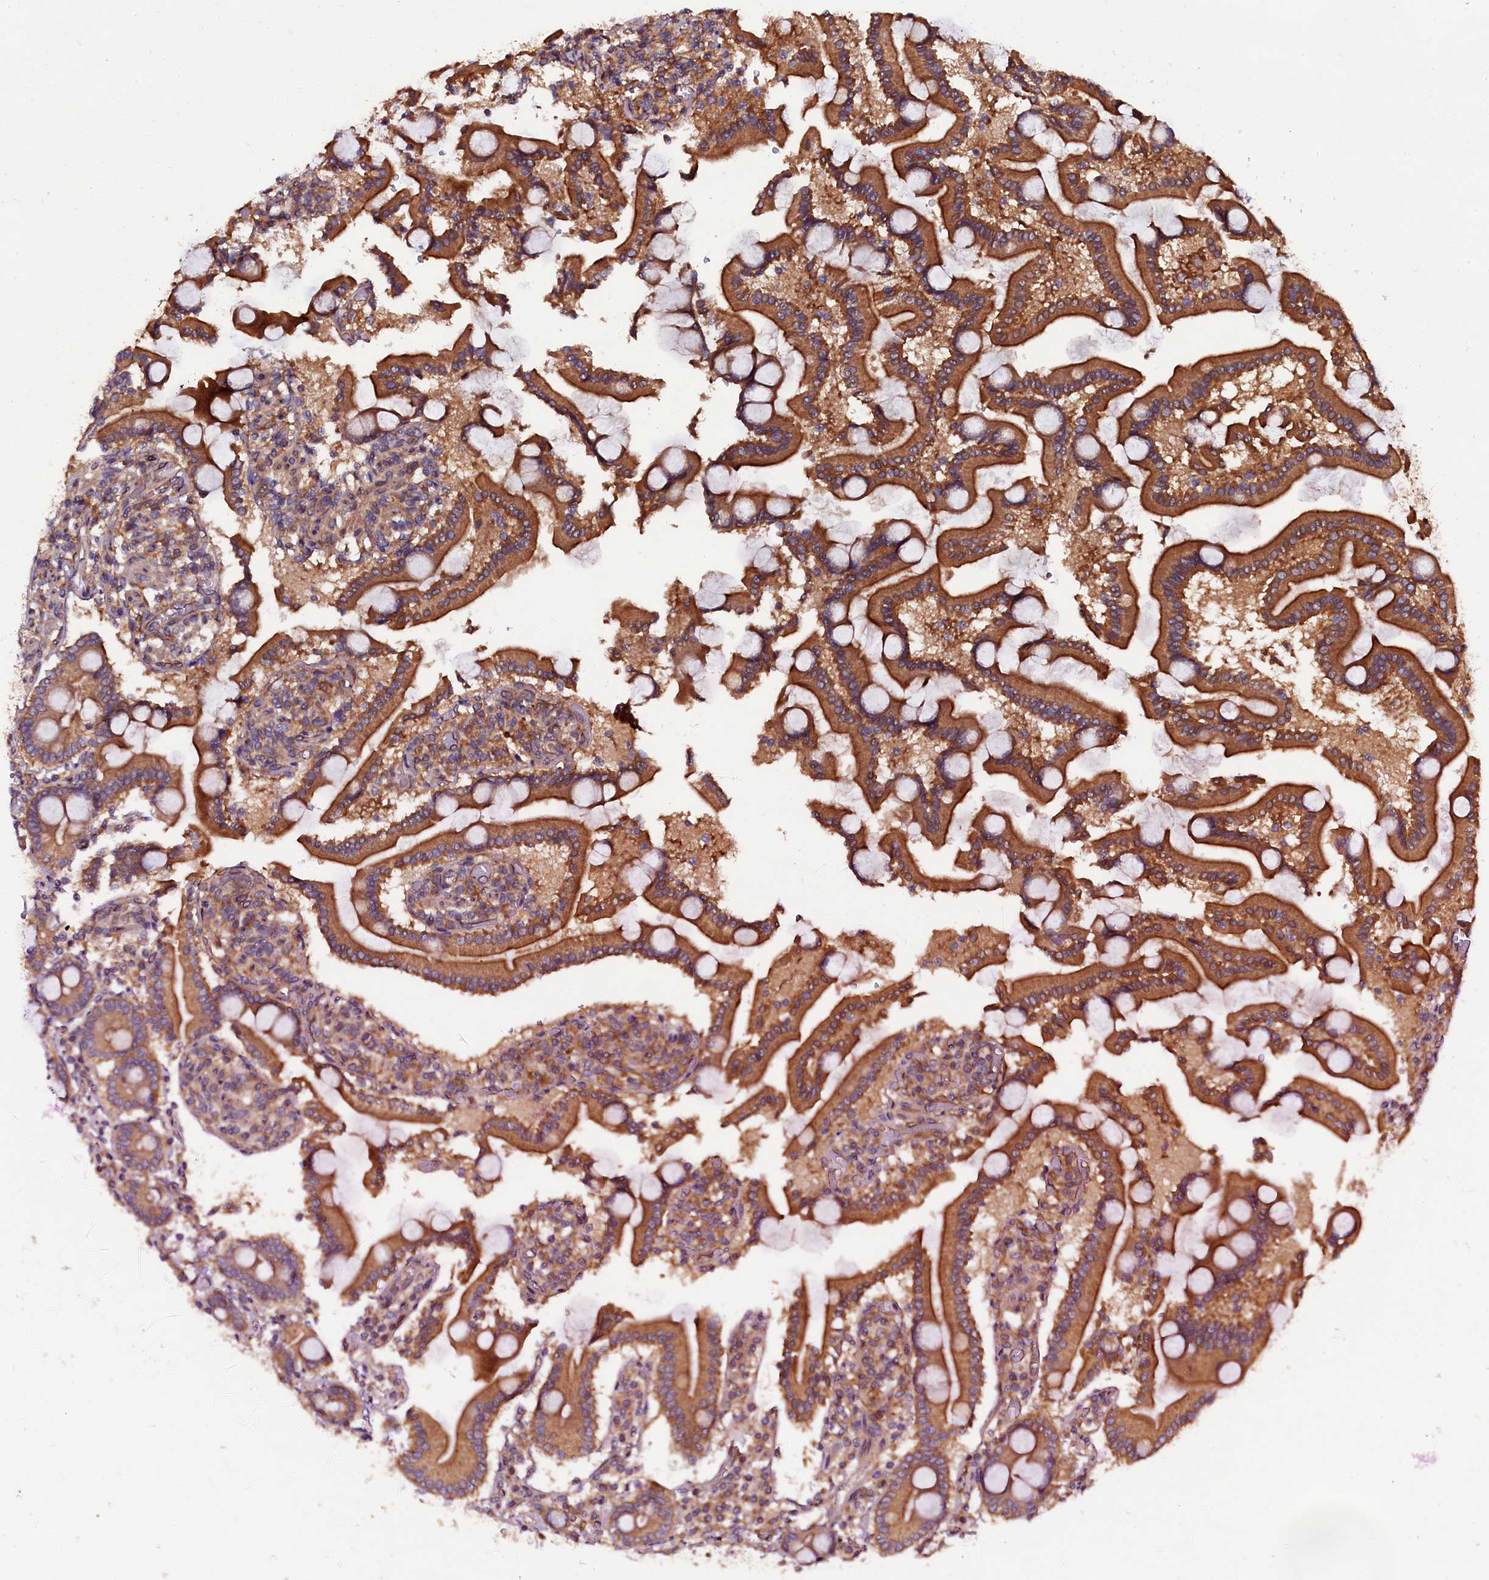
{"staining": {"intensity": "strong", "quantity": ">75%", "location": "cytoplasmic/membranous"}, "tissue": "duodenum", "cell_type": "Glandular cells", "image_type": "normal", "snomed": [{"axis": "morphology", "description": "Normal tissue, NOS"}, {"axis": "topography", "description": "Duodenum"}], "caption": "IHC histopathology image of unremarkable duodenum: duodenum stained using immunohistochemistry reveals high levels of strong protein expression localized specifically in the cytoplasmic/membranous of glandular cells, appearing as a cytoplasmic/membranous brown color.", "gene": "APPL2", "patient": {"sex": "male", "age": 55}}